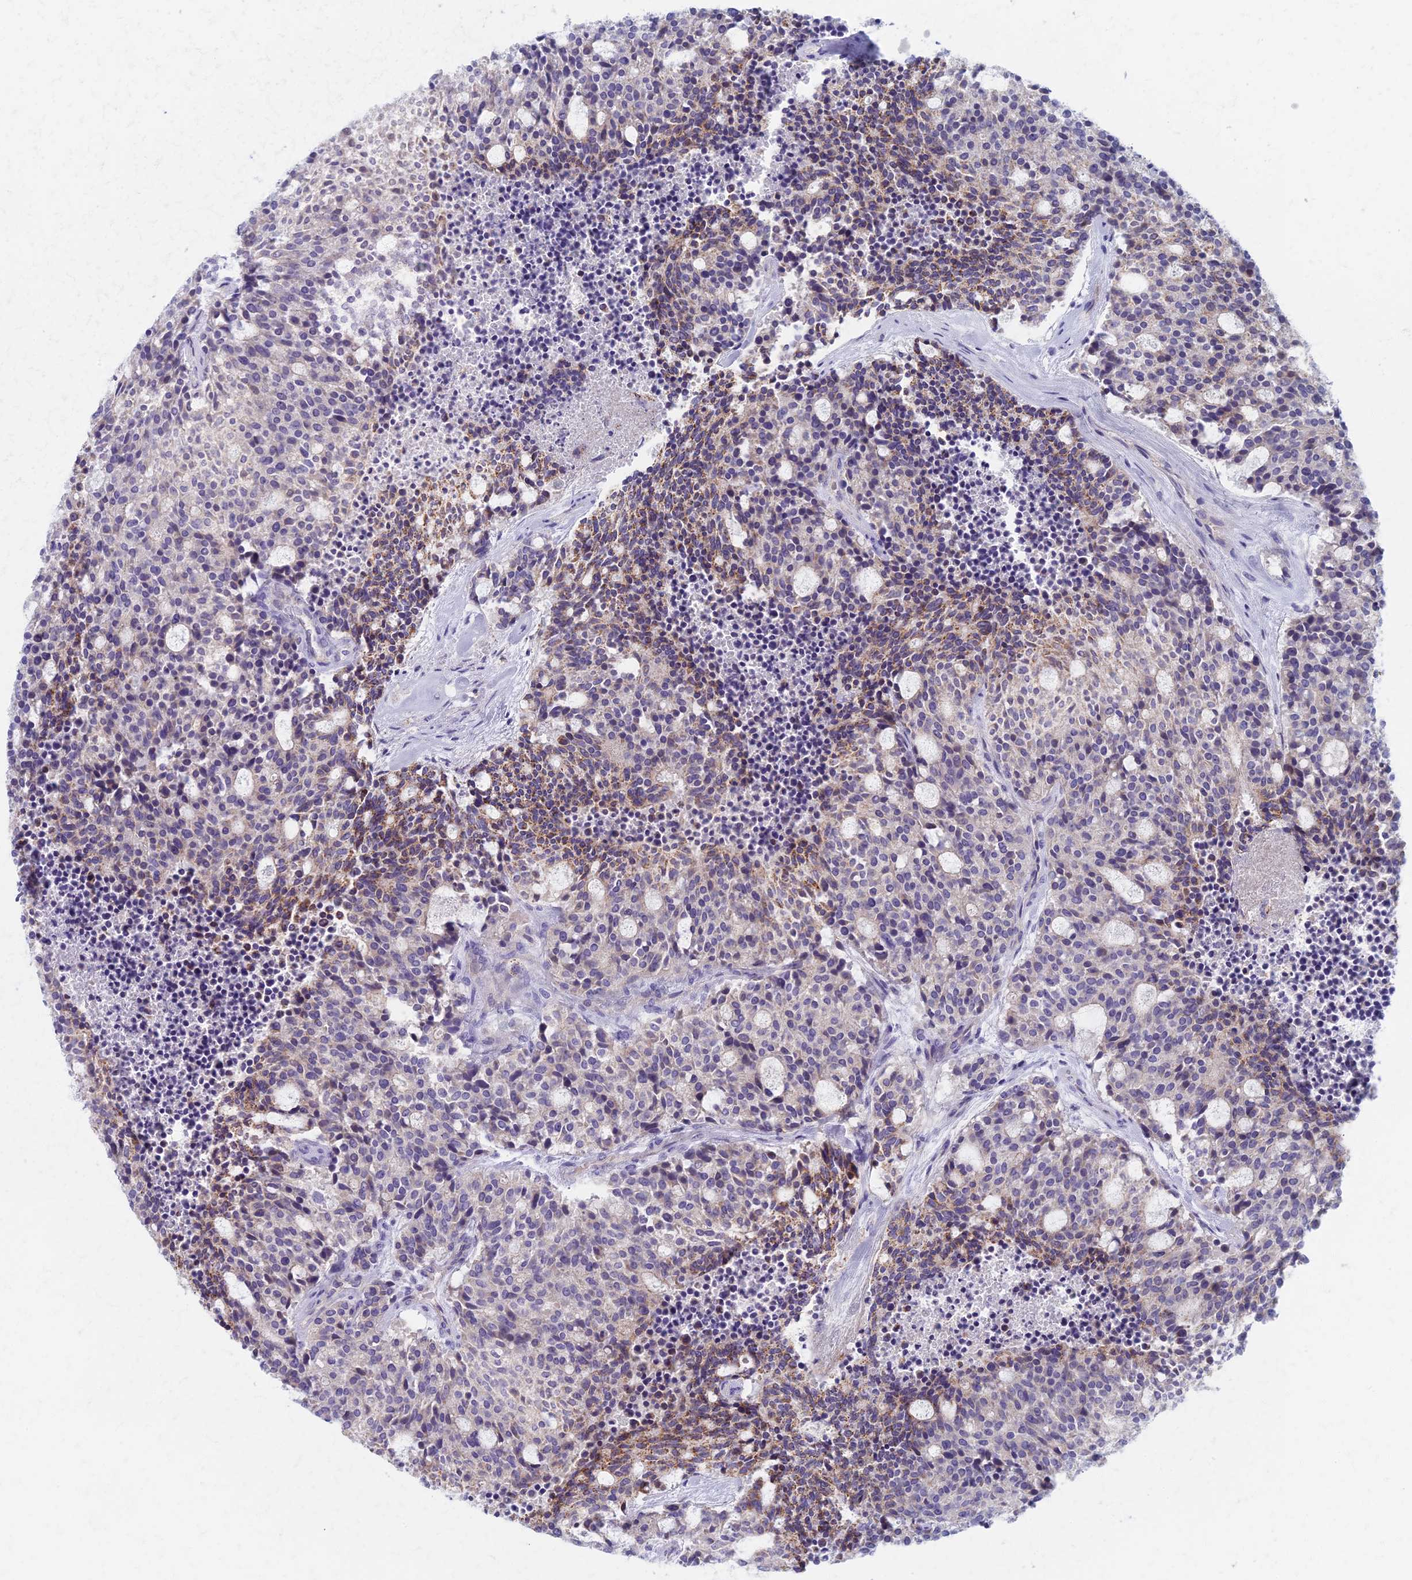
{"staining": {"intensity": "moderate", "quantity": "<25%", "location": "cytoplasmic/membranous"}, "tissue": "carcinoid", "cell_type": "Tumor cells", "image_type": "cancer", "snomed": [{"axis": "morphology", "description": "Carcinoid, malignant, NOS"}, {"axis": "topography", "description": "Pancreas"}], "caption": "This micrograph shows carcinoid stained with IHC to label a protein in brown. The cytoplasmic/membranous of tumor cells show moderate positivity for the protein. Nuclei are counter-stained blue.", "gene": "AP4E1", "patient": {"sex": "female", "age": 54}}